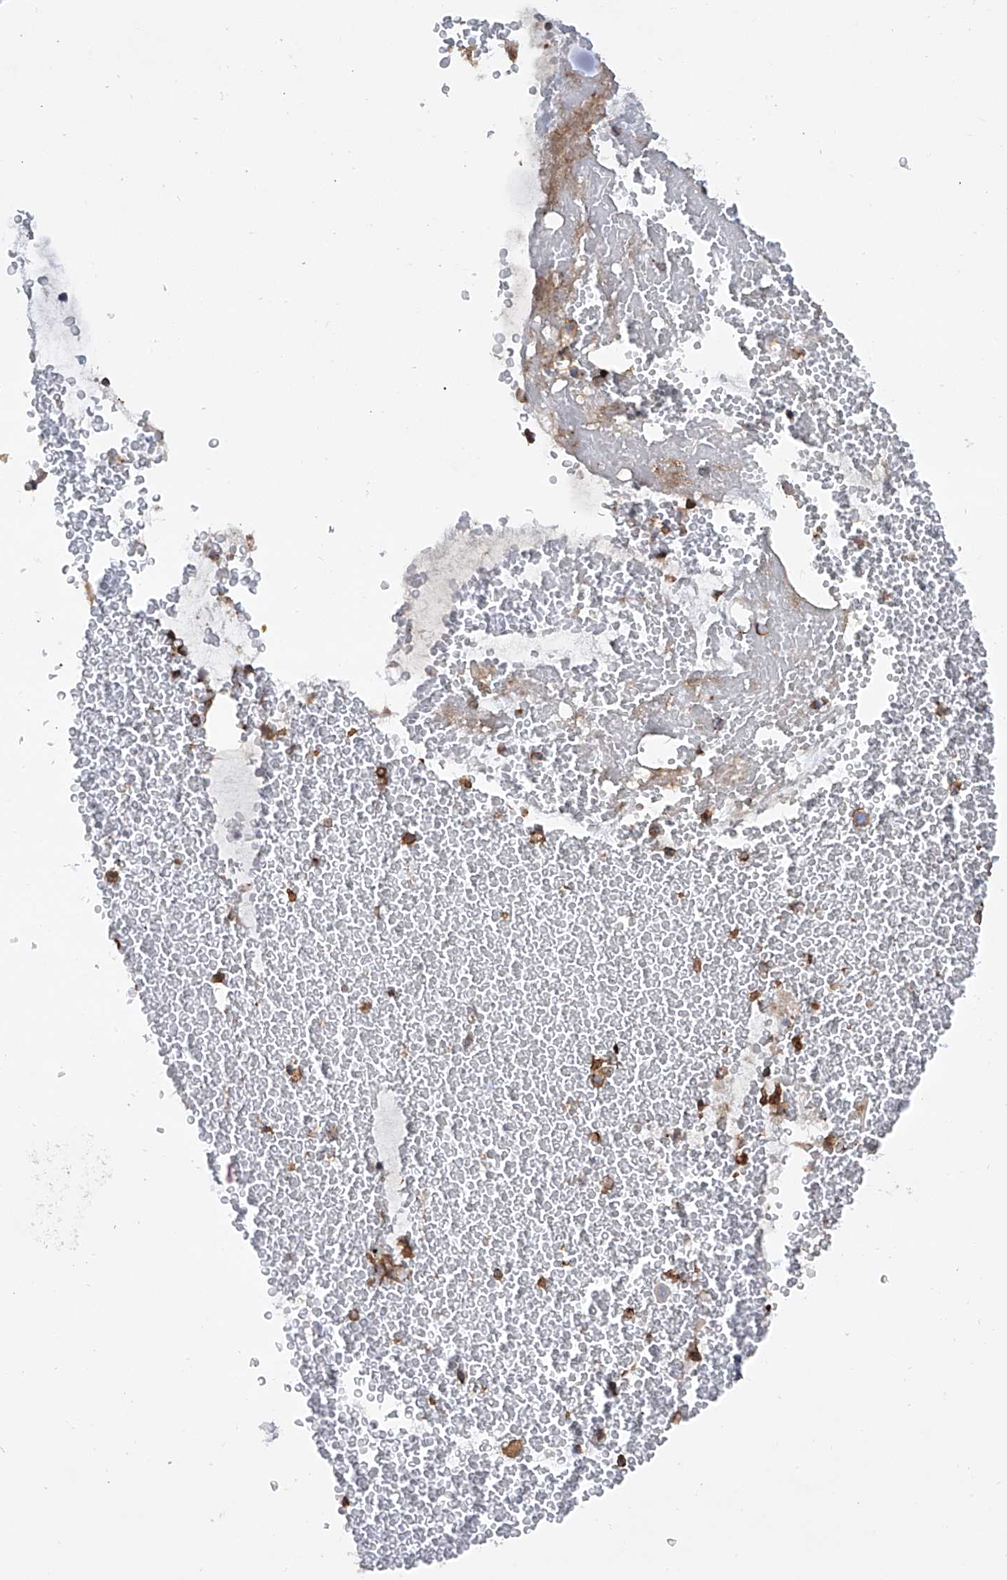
{"staining": {"intensity": "strong", "quantity": ">75%", "location": "cytoplasmic/membranous"}, "tissue": "bronchus", "cell_type": "Respiratory epithelial cells", "image_type": "normal", "snomed": [{"axis": "morphology", "description": "Normal tissue, NOS"}, {"axis": "morphology", "description": "Squamous cell carcinoma, NOS"}, {"axis": "topography", "description": "Lymph node"}, {"axis": "topography", "description": "Bronchus"}, {"axis": "topography", "description": "Lung"}], "caption": "This photomicrograph exhibits IHC staining of unremarkable bronchus, with high strong cytoplasmic/membranous expression in approximately >75% of respiratory epithelial cells.", "gene": "SMAP1", "patient": {"sex": "male", "age": 66}}